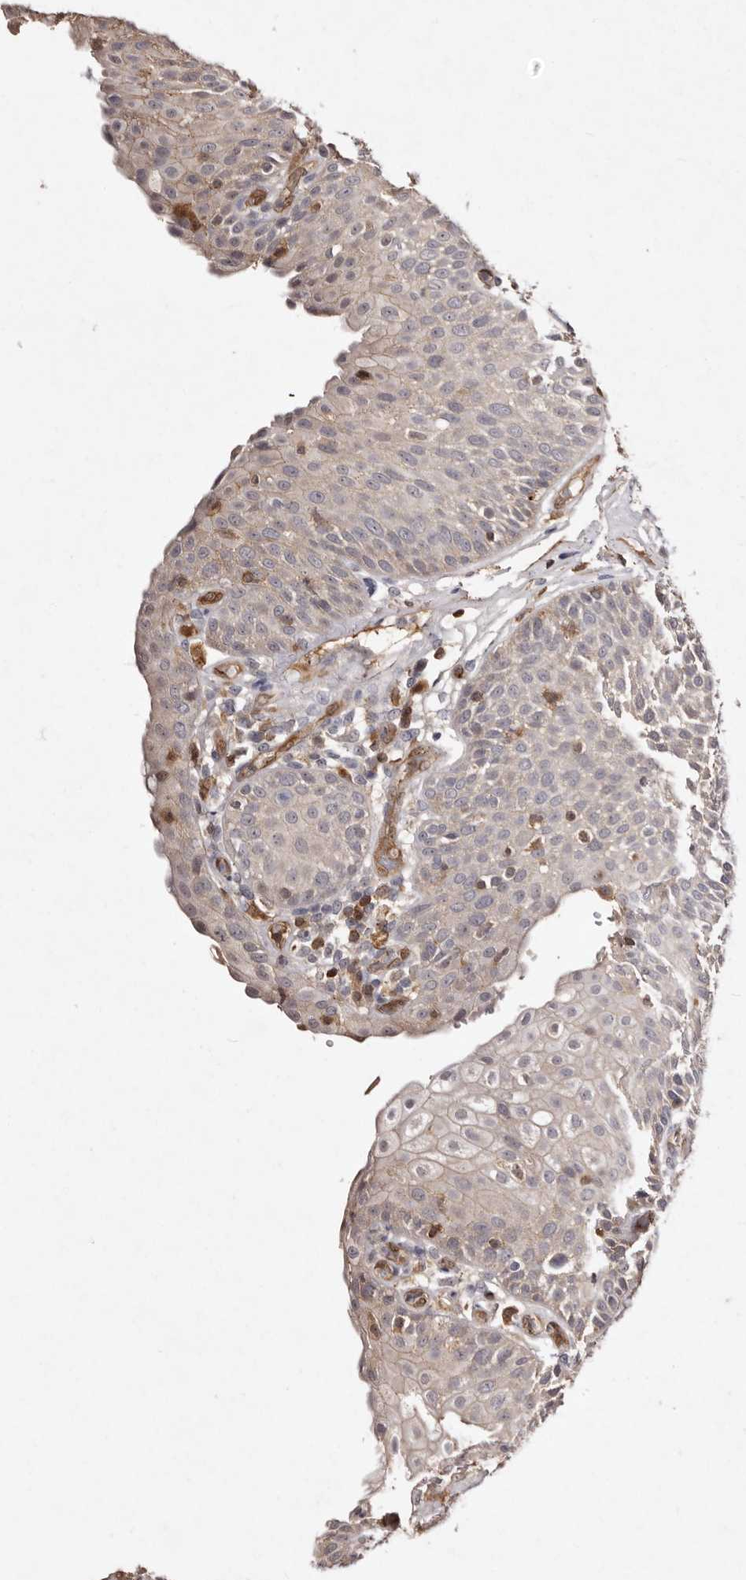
{"staining": {"intensity": "weak", "quantity": "25%-75%", "location": "cytoplasmic/membranous"}, "tissue": "urinary bladder", "cell_type": "Urothelial cells", "image_type": "normal", "snomed": [{"axis": "morphology", "description": "Normal tissue, NOS"}, {"axis": "topography", "description": "Urinary bladder"}], "caption": "Immunohistochemical staining of normal human urinary bladder shows low levels of weak cytoplasmic/membranous expression in approximately 25%-75% of urothelial cells. (Stains: DAB in brown, nuclei in blue, Microscopy: brightfield microscopy at high magnification).", "gene": "GIMAP4", "patient": {"sex": "female", "age": 62}}